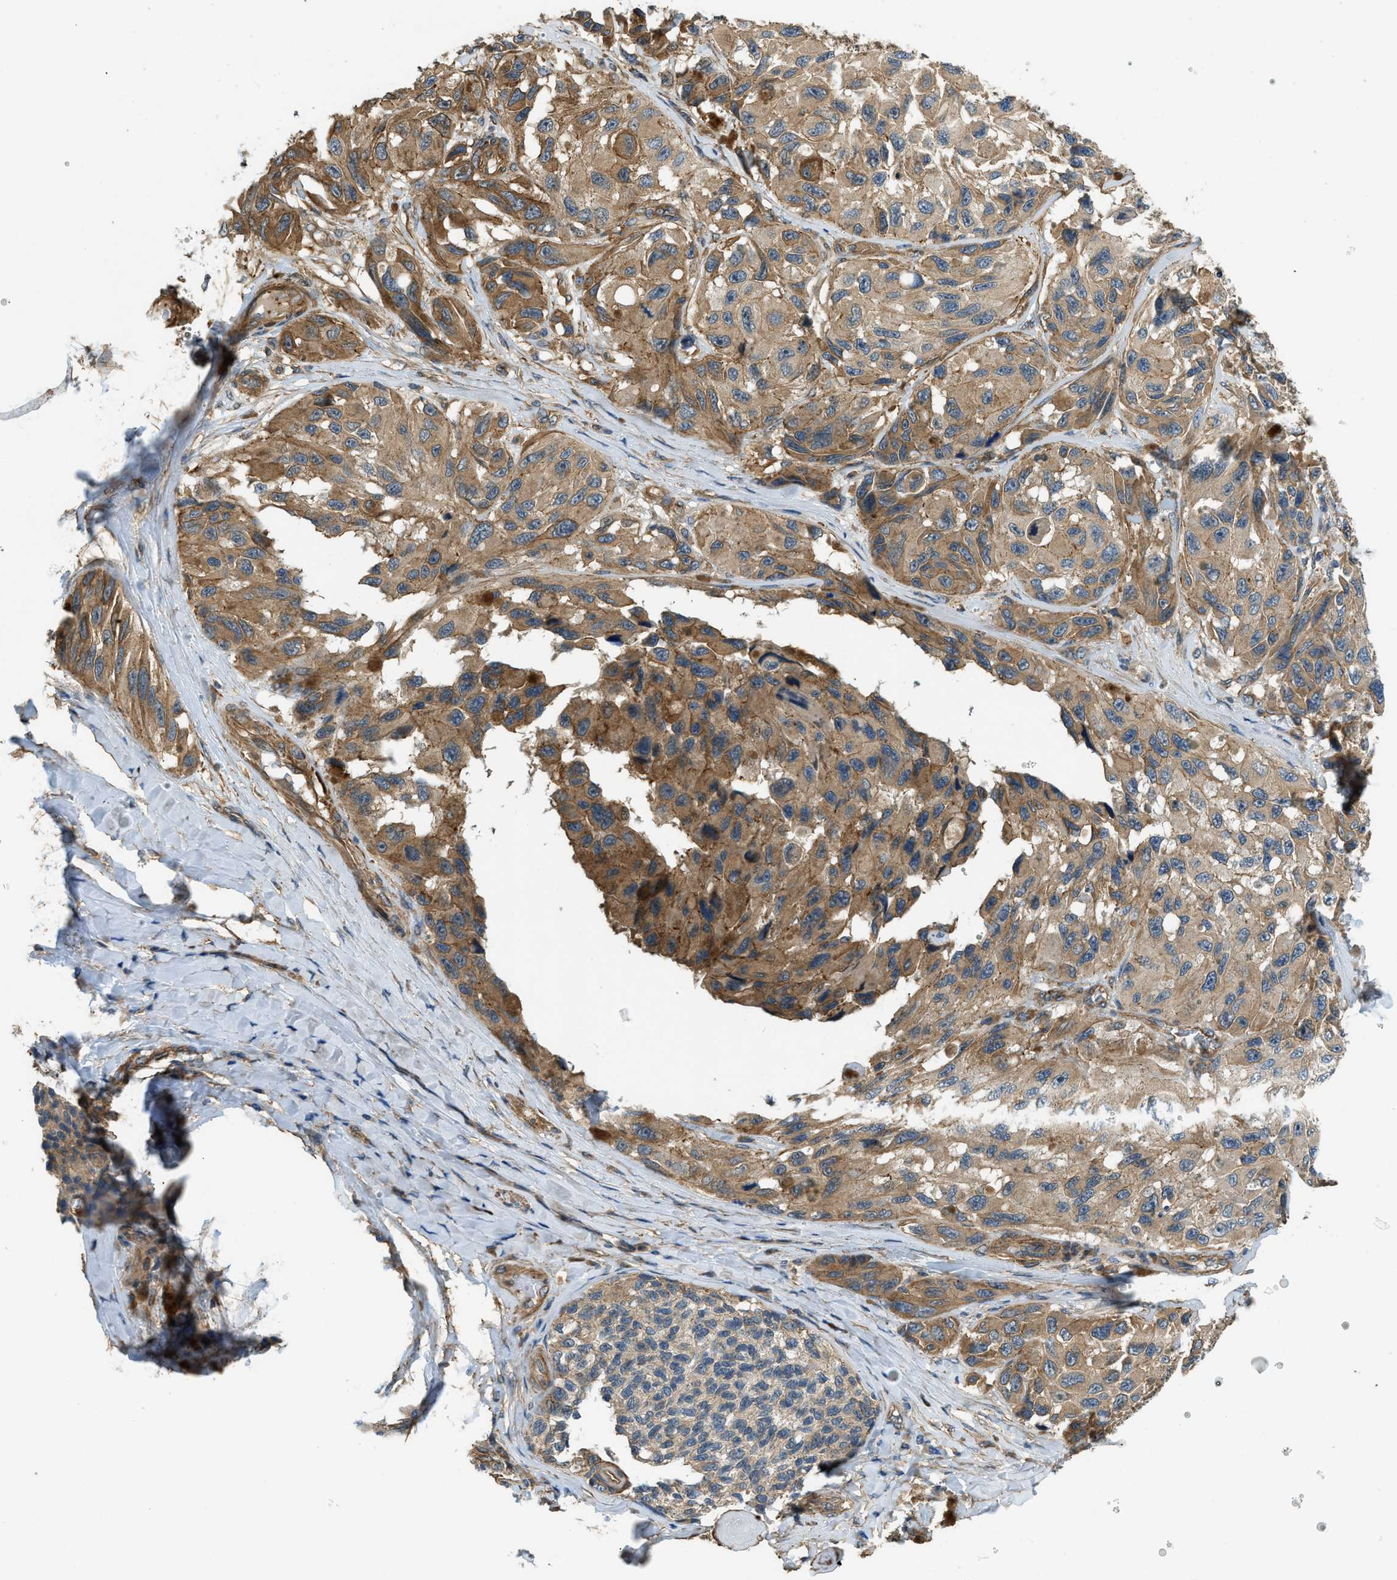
{"staining": {"intensity": "moderate", "quantity": ">75%", "location": "cytoplasmic/membranous"}, "tissue": "melanoma", "cell_type": "Tumor cells", "image_type": "cancer", "snomed": [{"axis": "morphology", "description": "Malignant melanoma, NOS"}, {"axis": "topography", "description": "Skin"}], "caption": "Moderate cytoplasmic/membranous protein staining is appreciated in about >75% of tumor cells in melanoma.", "gene": "CGN", "patient": {"sex": "female", "age": 73}}